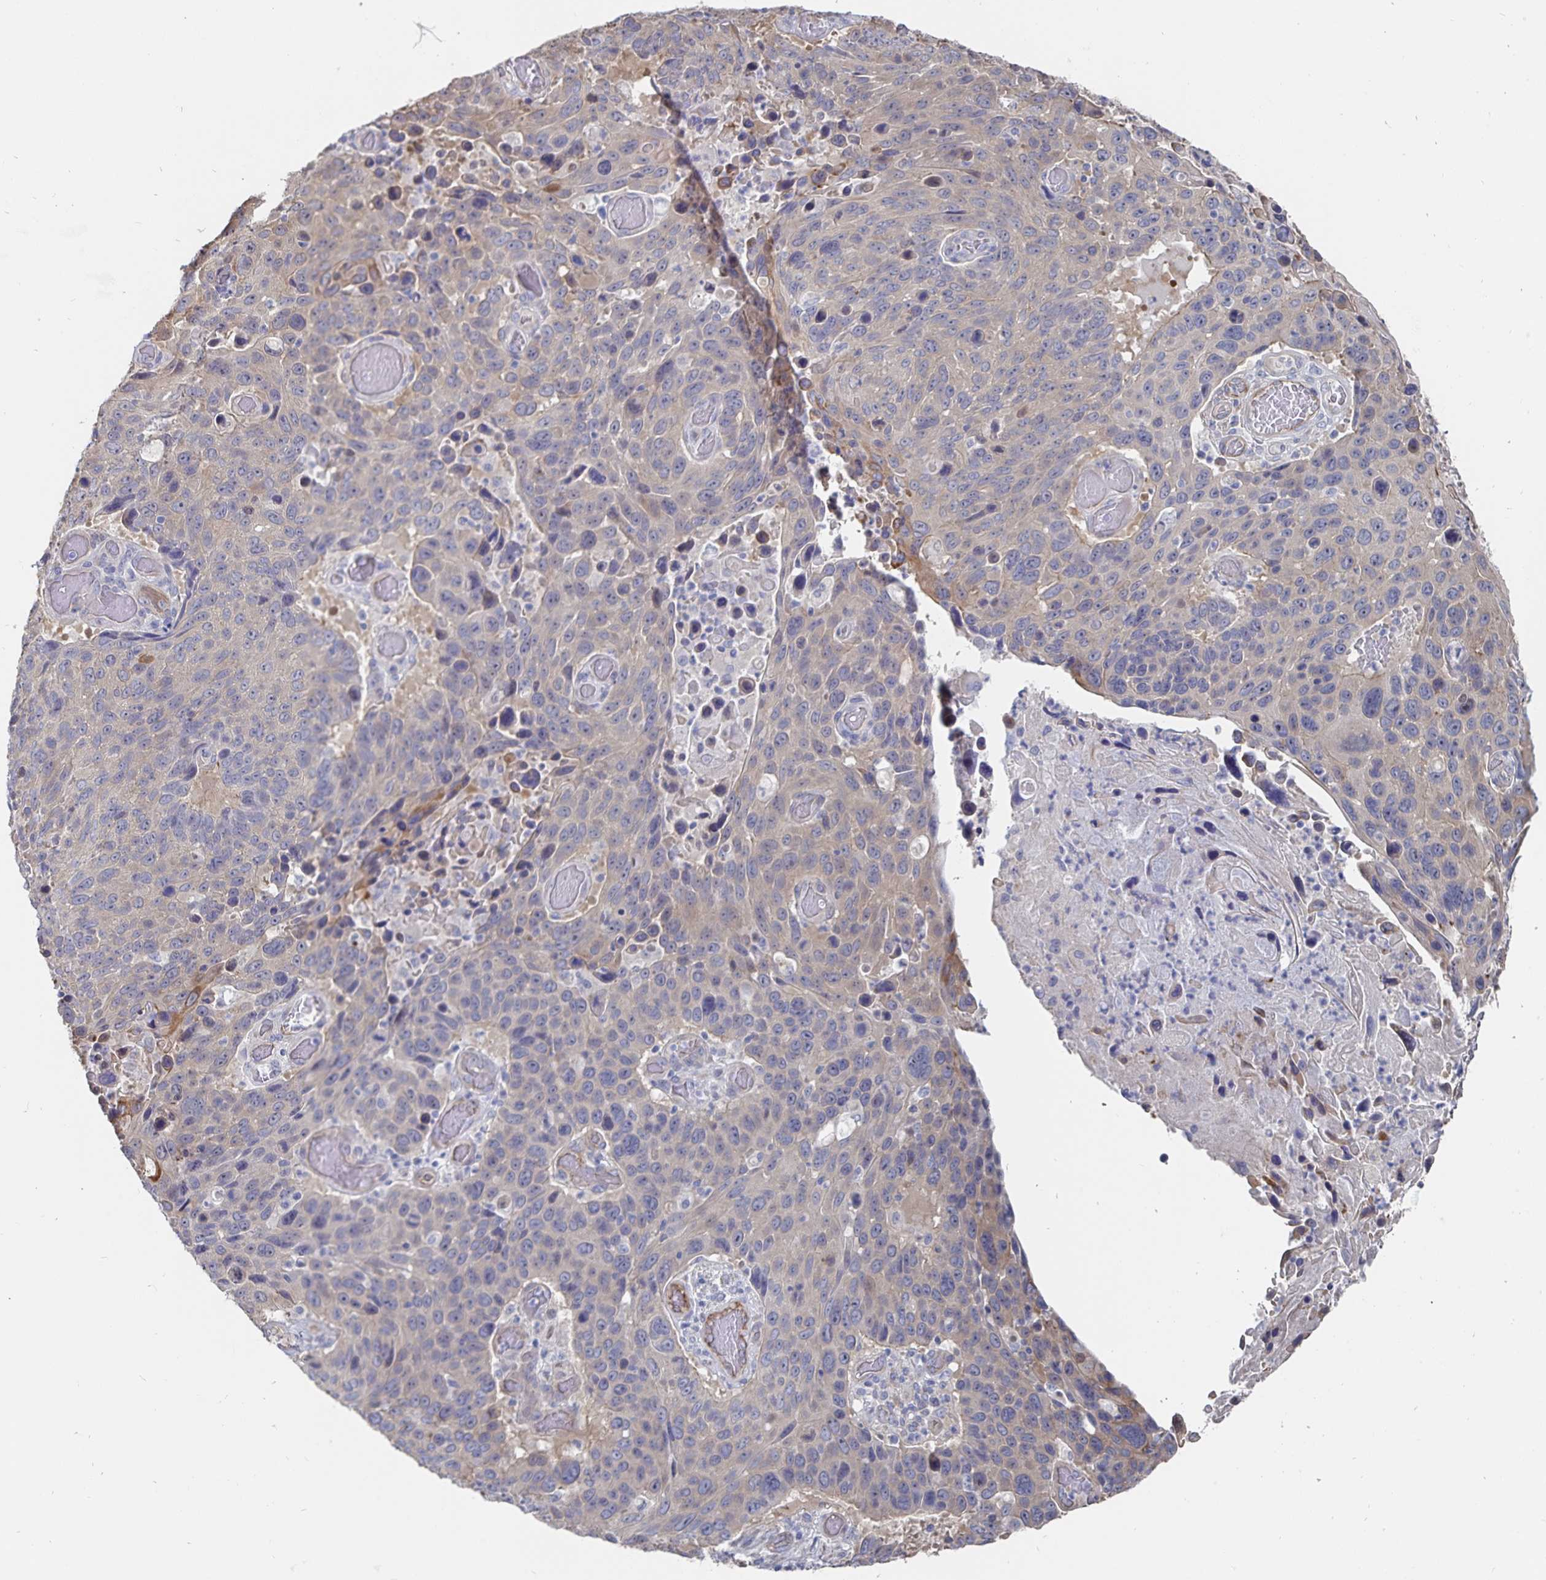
{"staining": {"intensity": "weak", "quantity": "<25%", "location": "cytoplasmic/membranous"}, "tissue": "lung cancer", "cell_type": "Tumor cells", "image_type": "cancer", "snomed": [{"axis": "morphology", "description": "Squamous cell carcinoma, NOS"}, {"axis": "topography", "description": "Lung"}], "caption": "Tumor cells are negative for brown protein staining in squamous cell carcinoma (lung).", "gene": "SSTR1", "patient": {"sex": "male", "age": 68}}